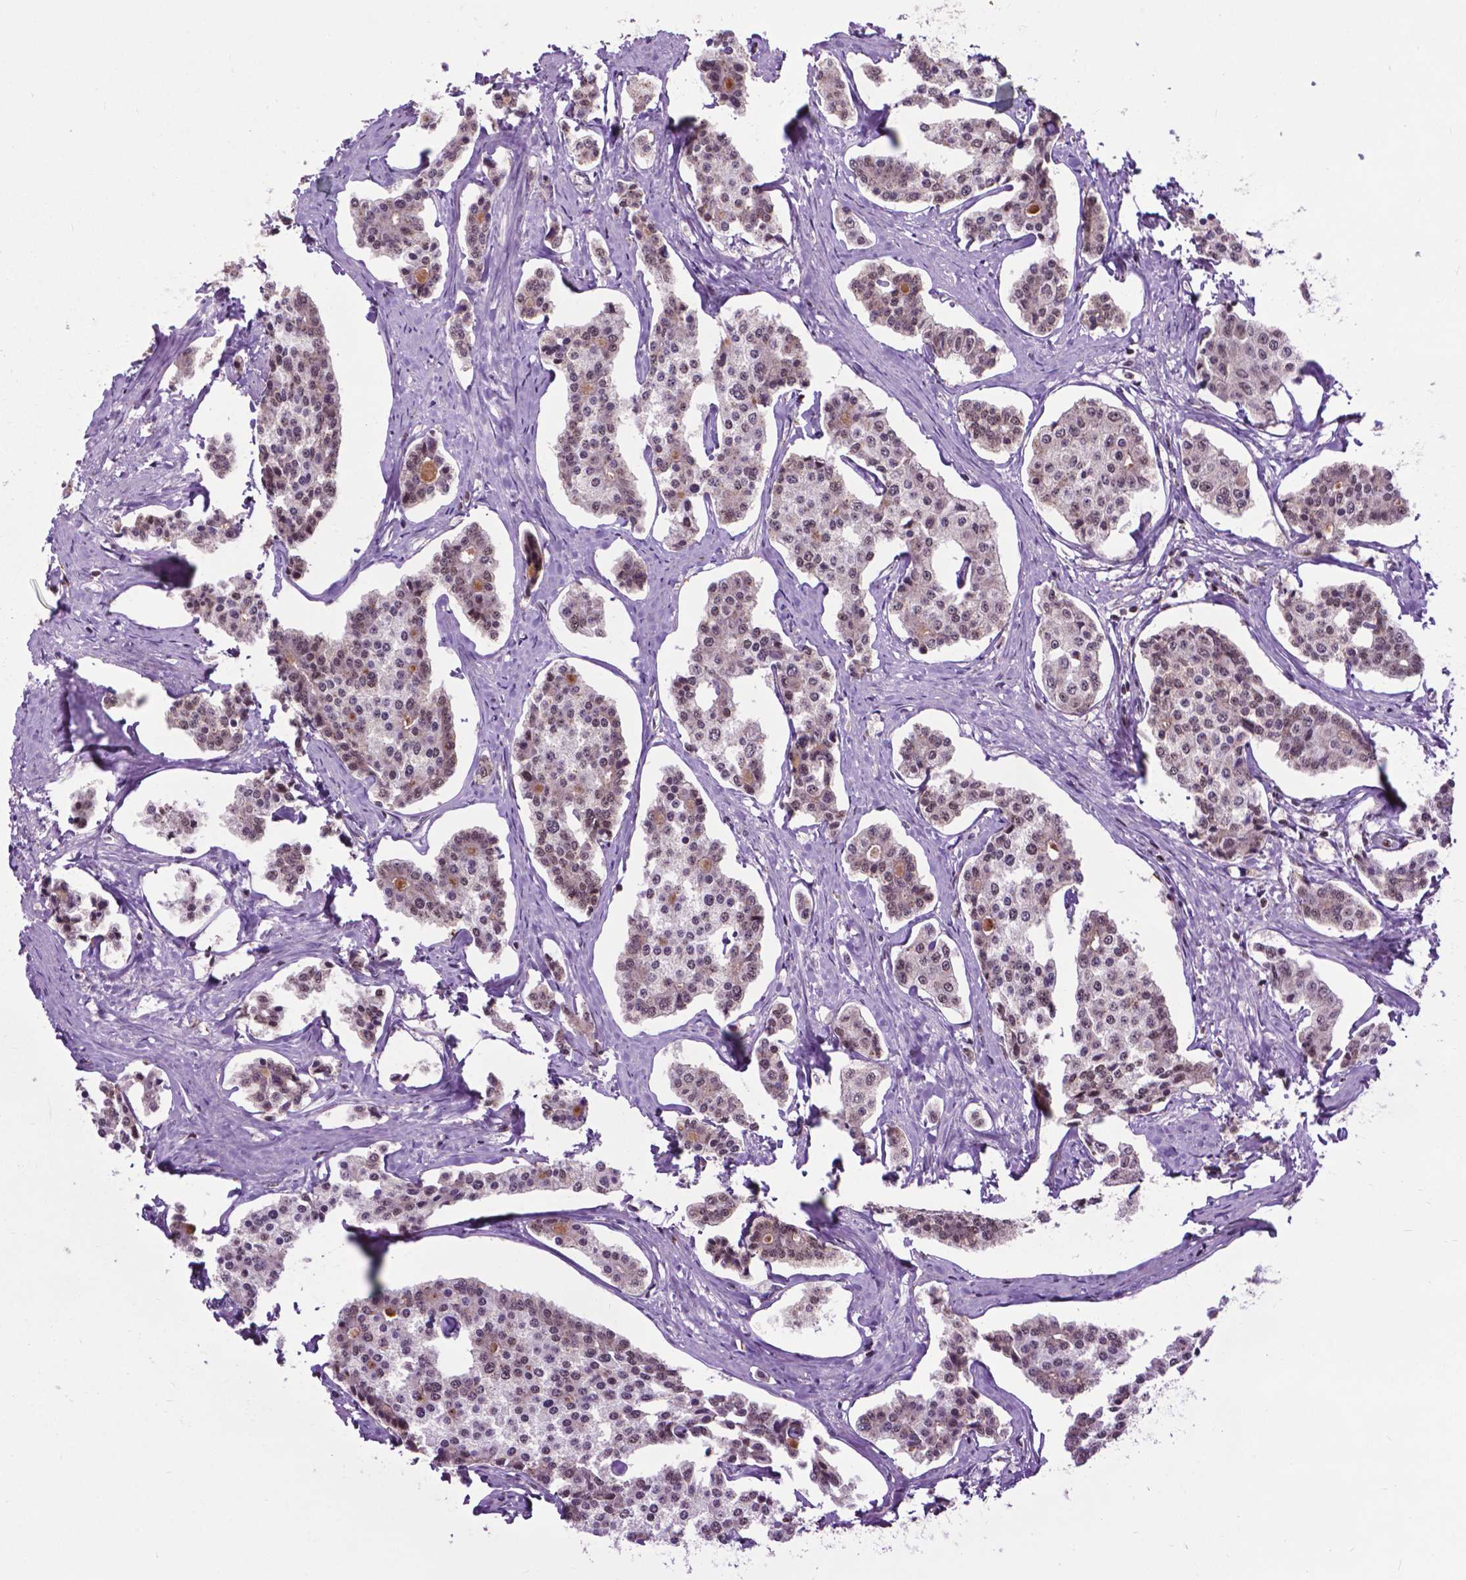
{"staining": {"intensity": "negative", "quantity": "none", "location": "none"}, "tissue": "carcinoid", "cell_type": "Tumor cells", "image_type": "cancer", "snomed": [{"axis": "morphology", "description": "Carcinoid, malignant, NOS"}, {"axis": "topography", "description": "Small intestine"}], "caption": "This is an immunohistochemistry image of human carcinoid. There is no staining in tumor cells.", "gene": "EAF1", "patient": {"sex": "female", "age": 65}}